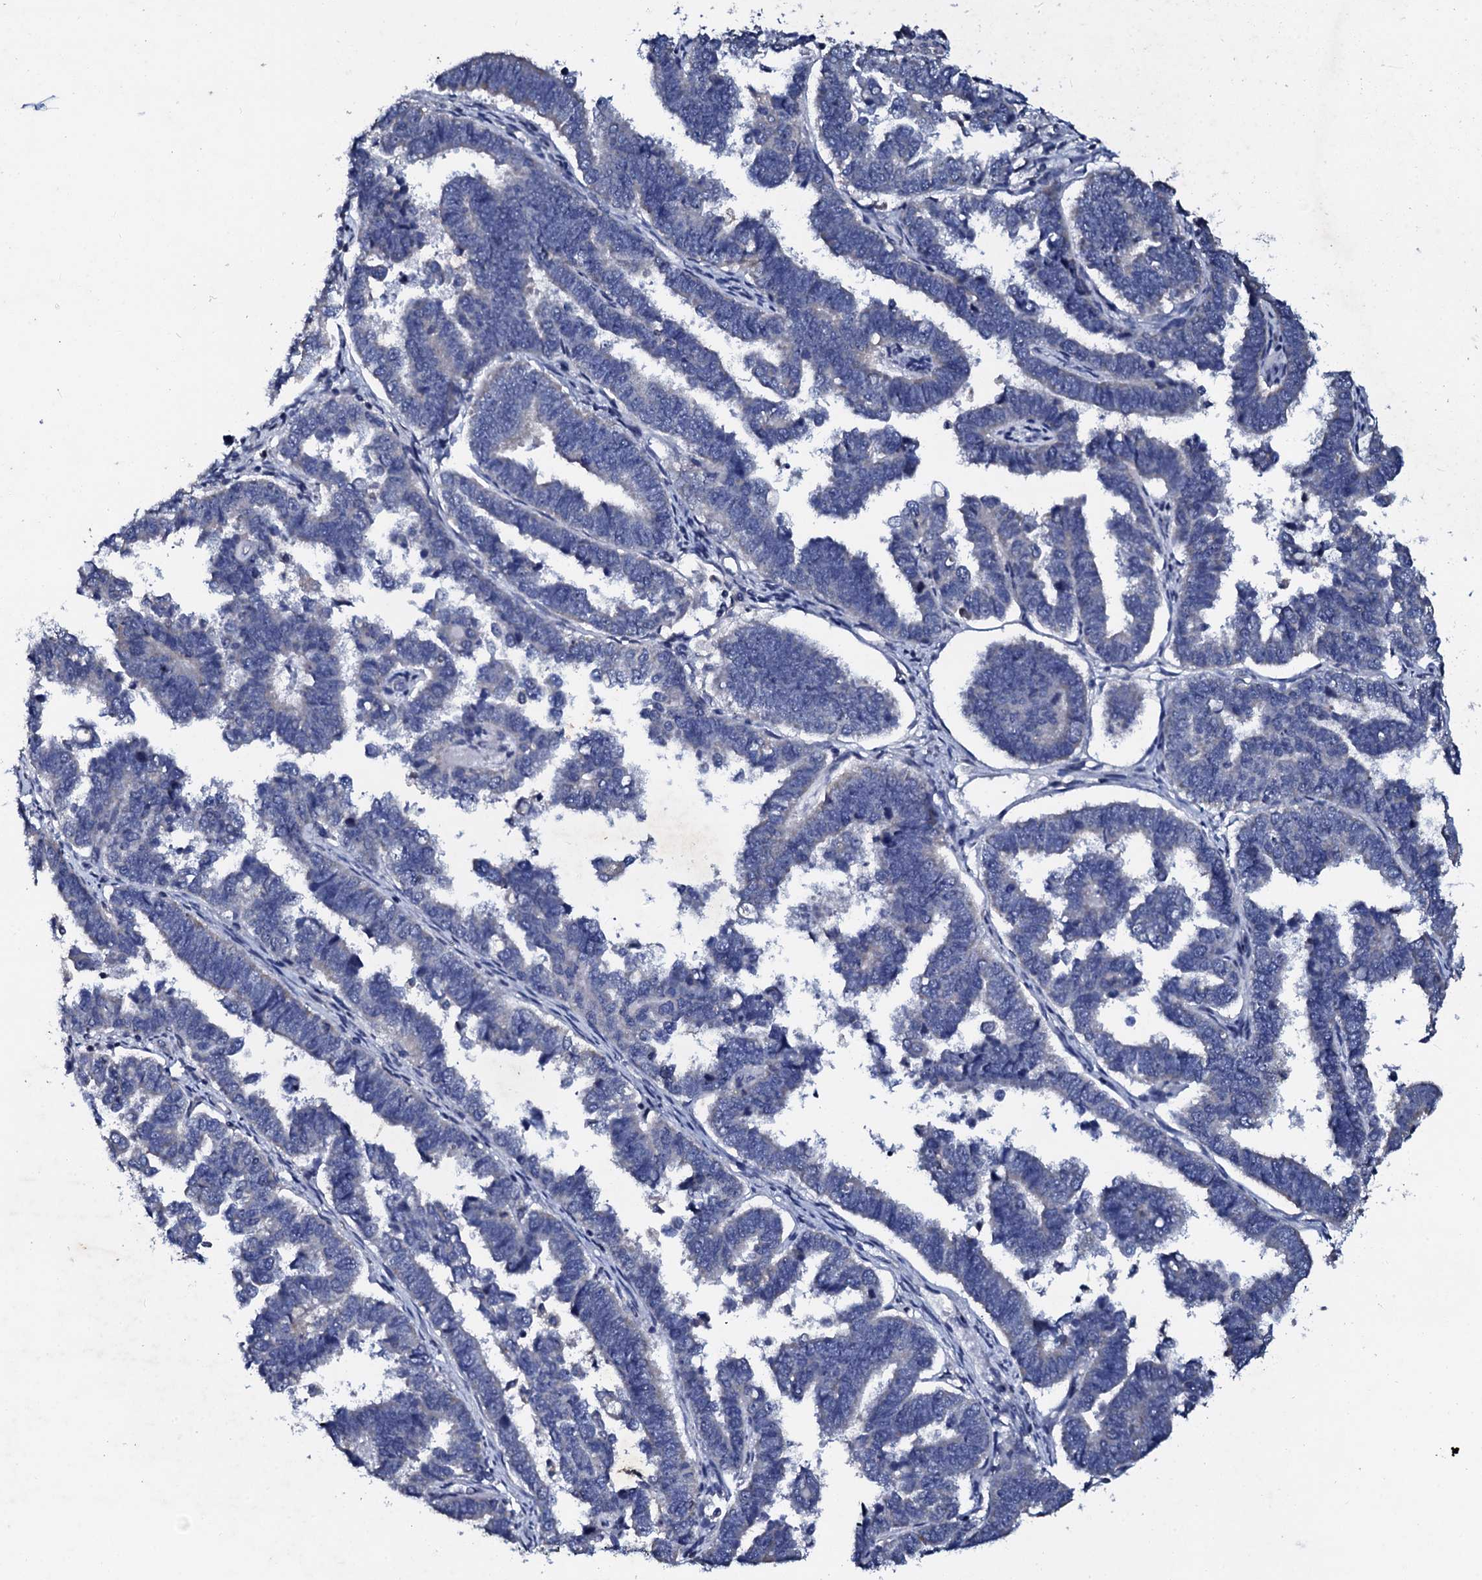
{"staining": {"intensity": "negative", "quantity": "none", "location": "none"}, "tissue": "endometrial cancer", "cell_type": "Tumor cells", "image_type": "cancer", "snomed": [{"axis": "morphology", "description": "Adenocarcinoma, NOS"}, {"axis": "topography", "description": "Endometrium"}], "caption": "This is a photomicrograph of IHC staining of endometrial cancer, which shows no staining in tumor cells.", "gene": "SLC37A4", "patient": {"sex": "female", "age": 75}}